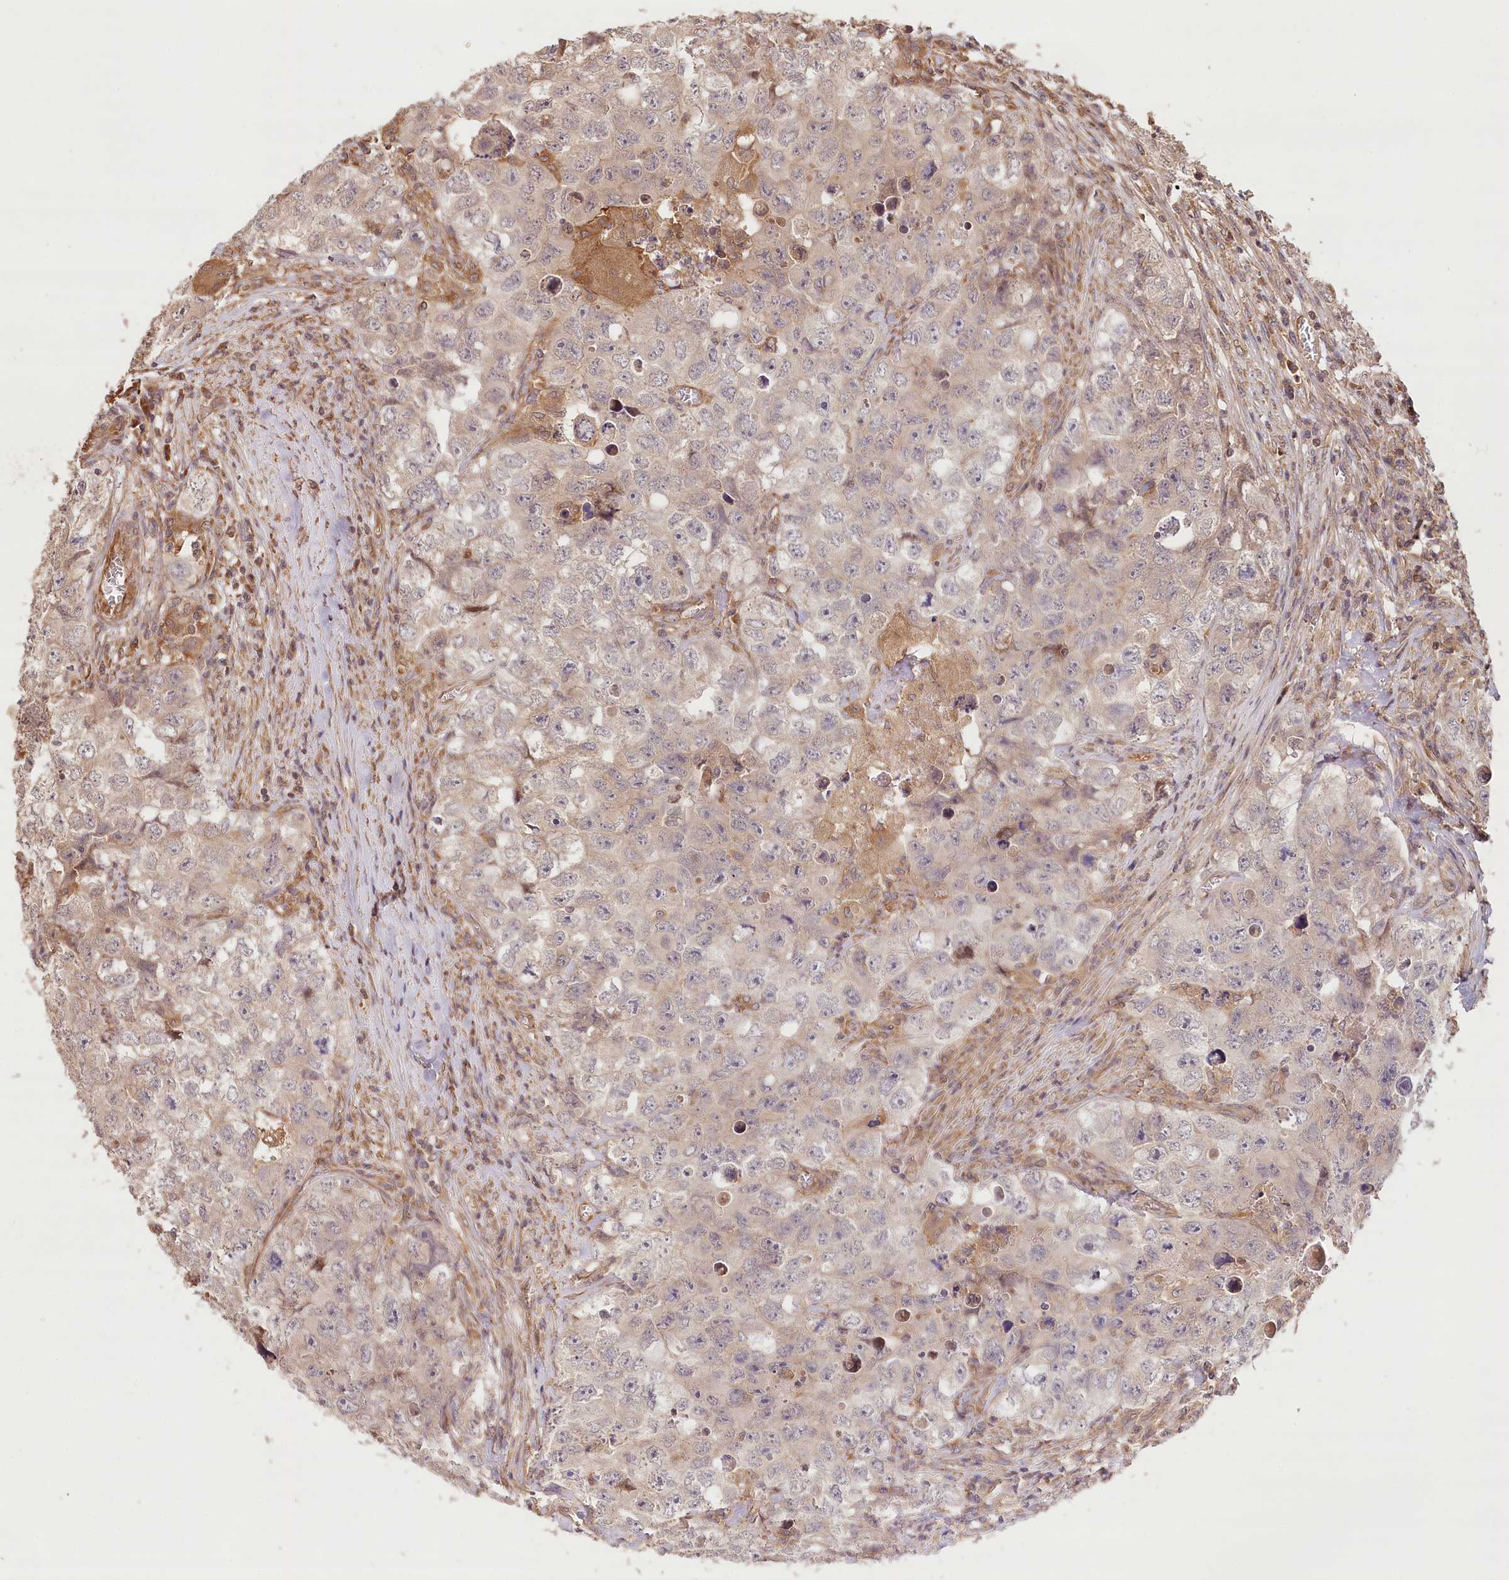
{"staining": {"intensity": "weak", "quantity": "<25%", "location": "cytoplasmic/membranous"}, "tissue": "testis cancer", "cell_type": "Tumor cells", "image_type": "cancer", "snomed": [{"axis": "morphology", "description": "Seminoma, NOS"}, {"axis": "morphology", "description": "Carcinoma, Embryonal, NOS"}, {"axis": "topography", "description": "Testis"}], "caption": "Immunohistochemistry (IHC) of testis cancer (seminoma) displays no expression in tumor cells.", "gene": "LSS", "patient": {"sex": "male", "age": 43}}